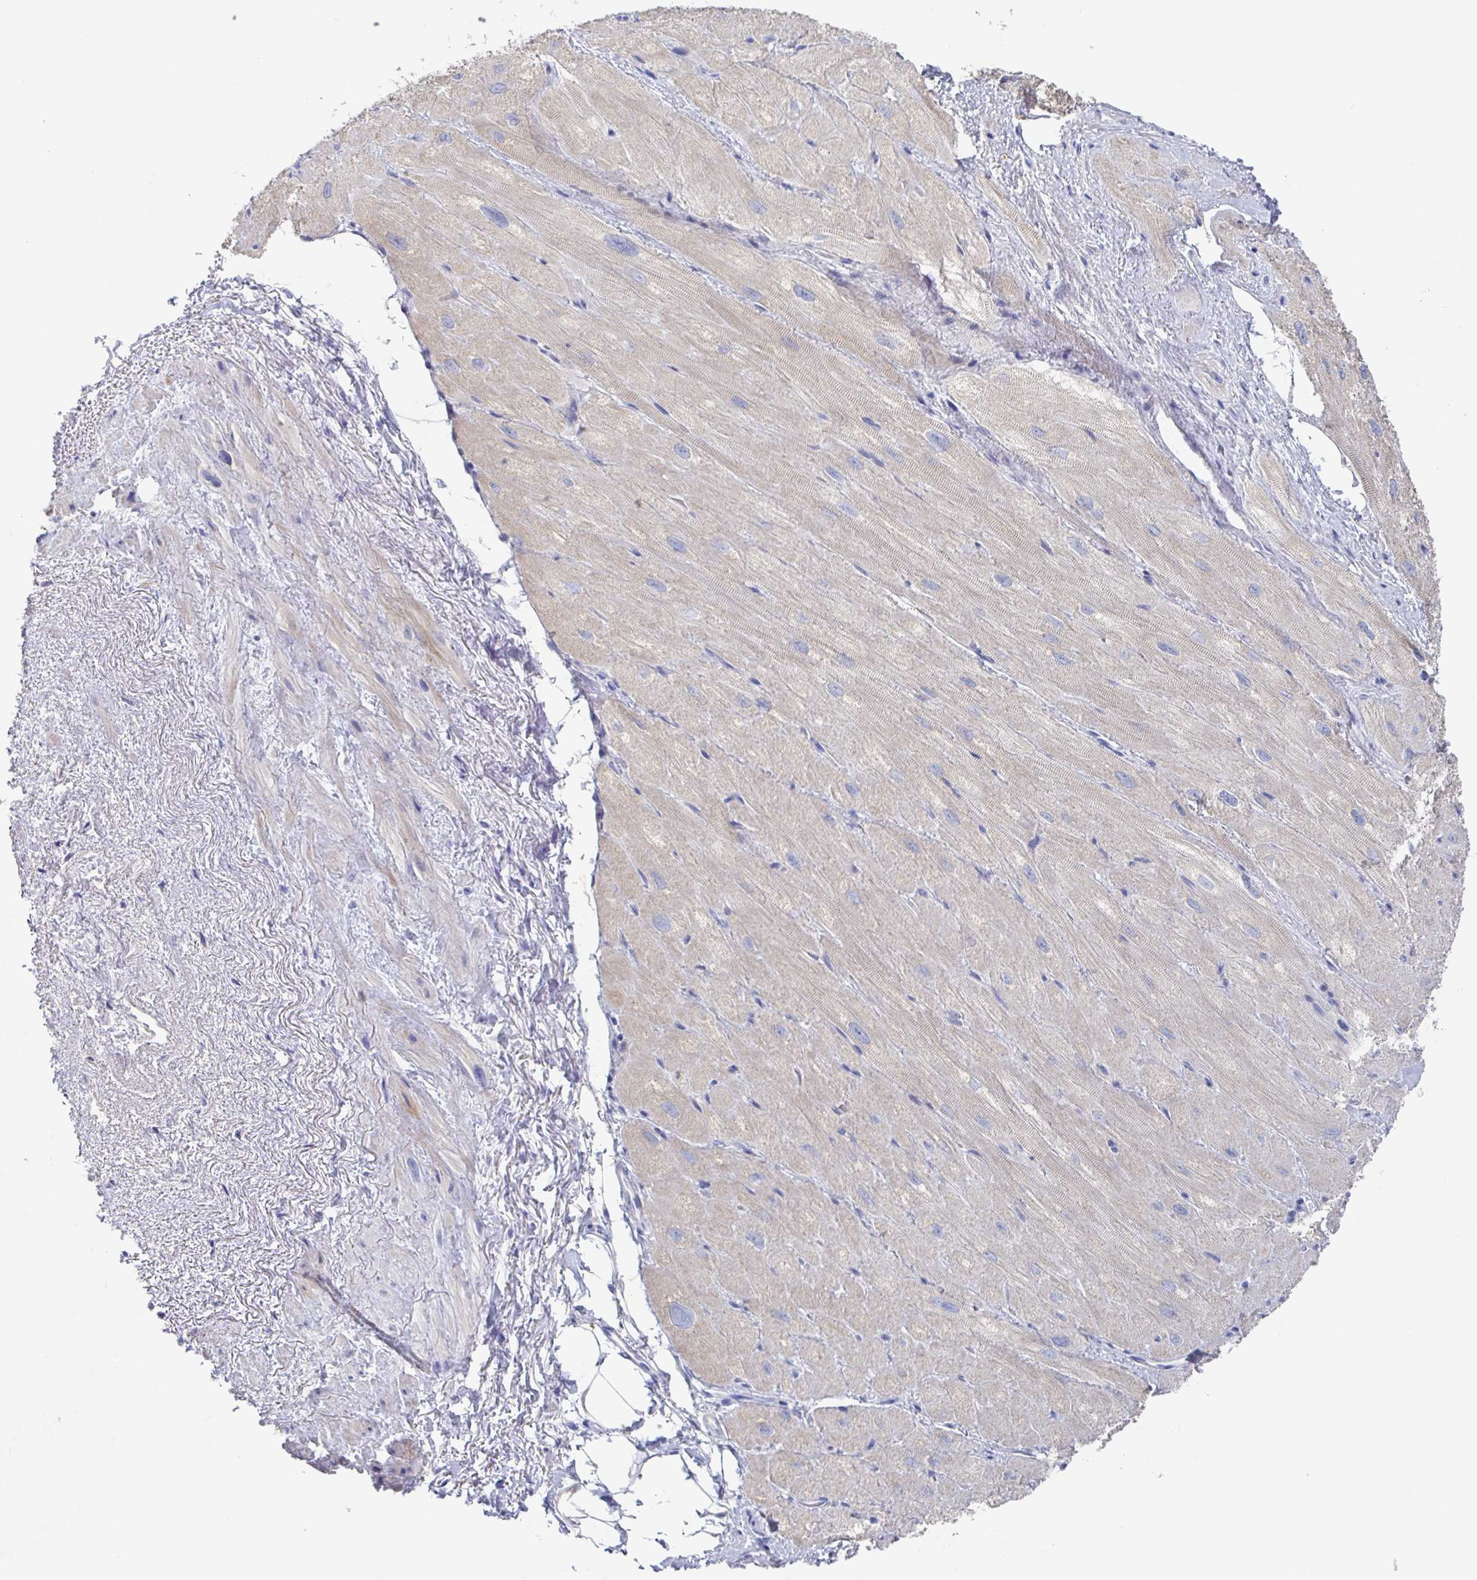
{"staining": {"intensity": "moderate", "quantity": "<25%", "location": "cytoplasmic/membranous"}, "tissue": "heart muscle", "cell_type": "Cardiomyocytes", "image_type": "normal", "snomed": [{"axis": "morphology", "description": "Normal tissue, NOS"}, {"axis": "topography", "description": "Heart"}], "caption": "An immunohistochemistry histopathology image of normal tissue is shown. Protein staining in brown highlights moderate cytoplasmic/membranous positivity in heart muscle within cardiomyocytes. (brown staining indicates protein expression, while blue staining denotes nuclei).", "gene": "GPR148", "patient": {"sex": "male", "age": 62}}